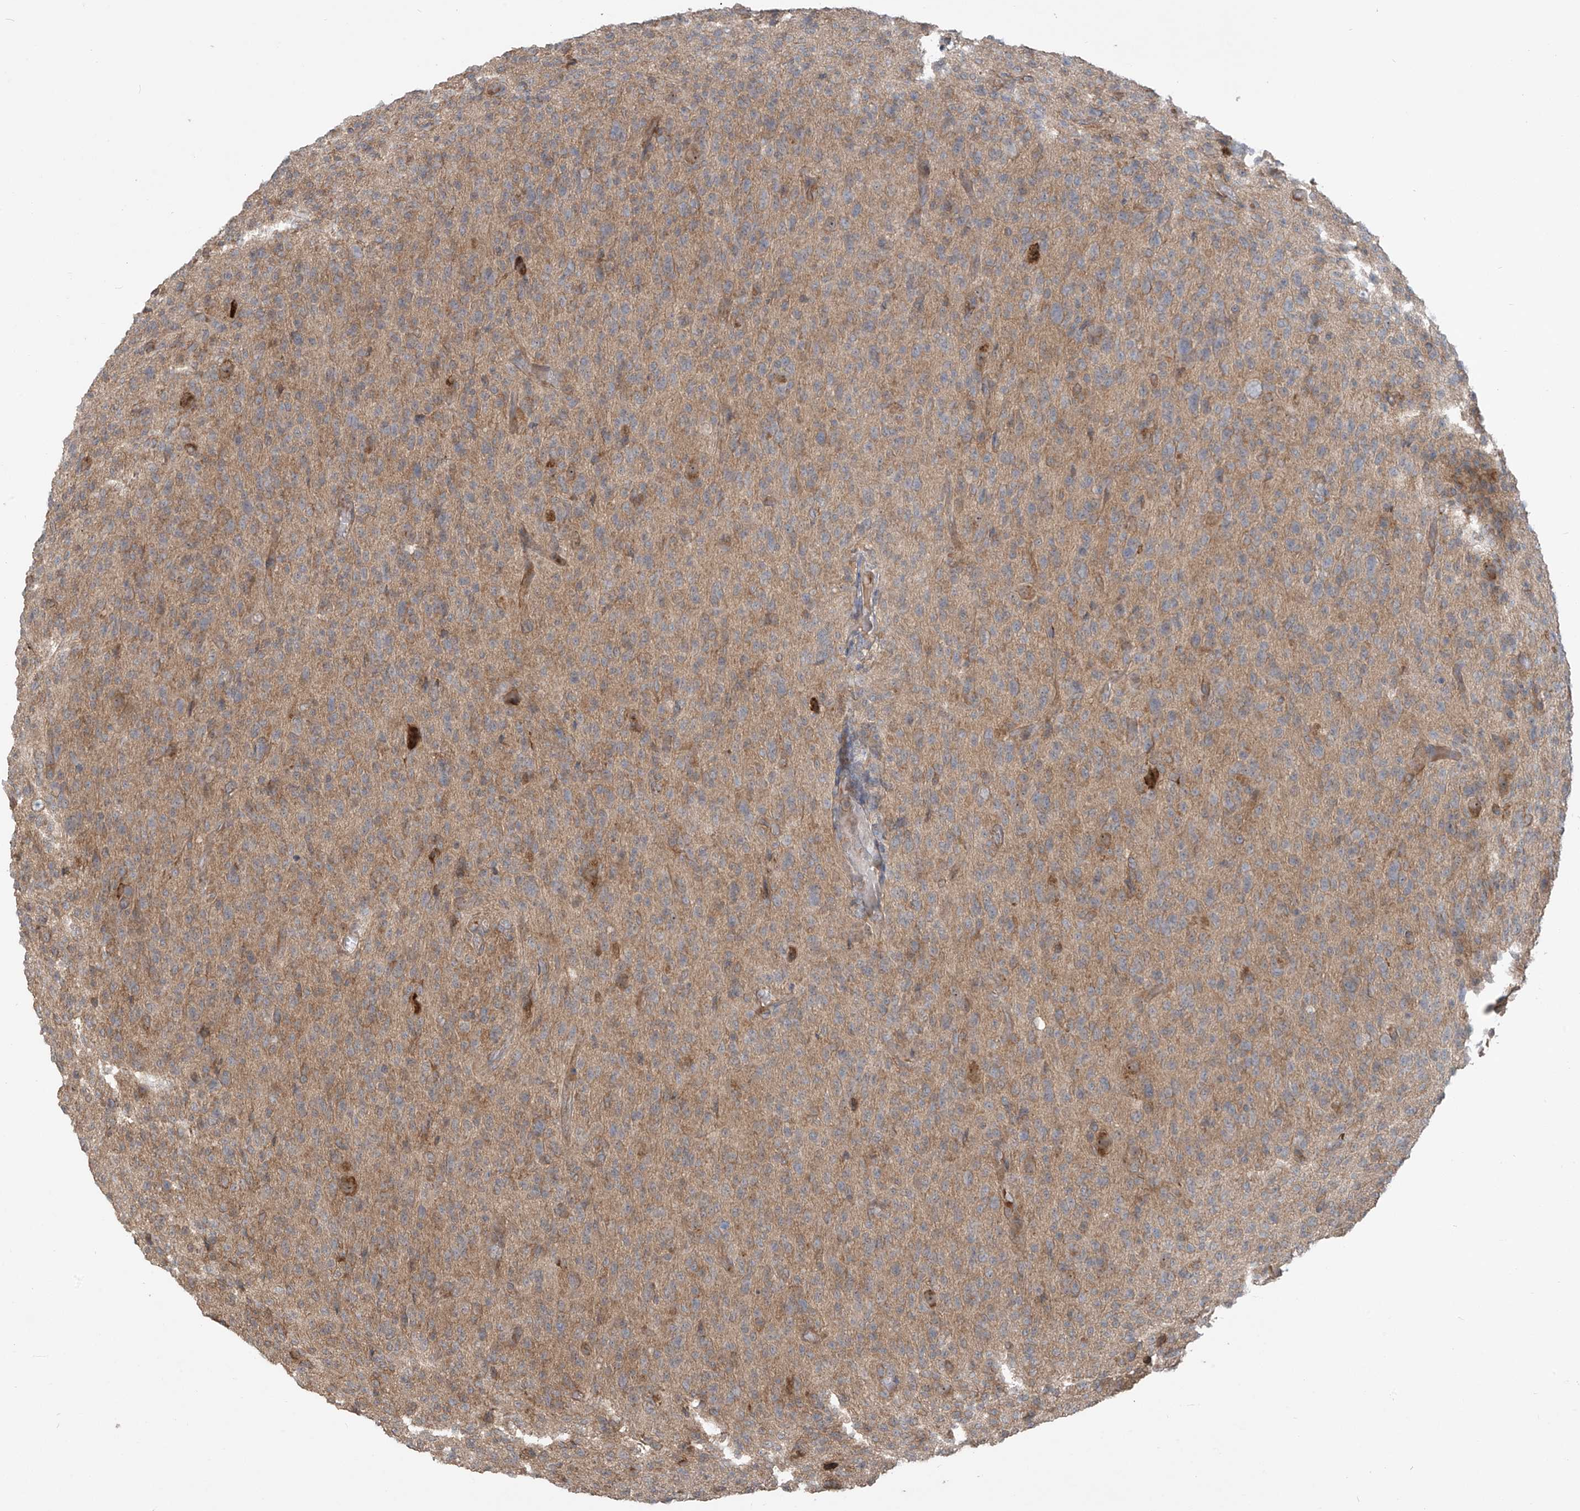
{"staining": {"intensity": "weak", "quantity": "25%-75%", "location": "cytoplasmic/membranous"}, "tissue": "glioma", "cell_type": "Tumor cells", "image_type": "cancer", "snomed": [{"axis": "morphology", "description": "Glioma, malignant, High grade"}, {"axis": "topography", "description": "Brain"}], "caption": "Immunohistochemical staining of human glioma displays low levels of weak cytoplasmic/membranous protein positivity in approximately 25%-75% of tumor cells.", "gene": "KATNIP", "patient": {"sex": "female", "age": 57}}